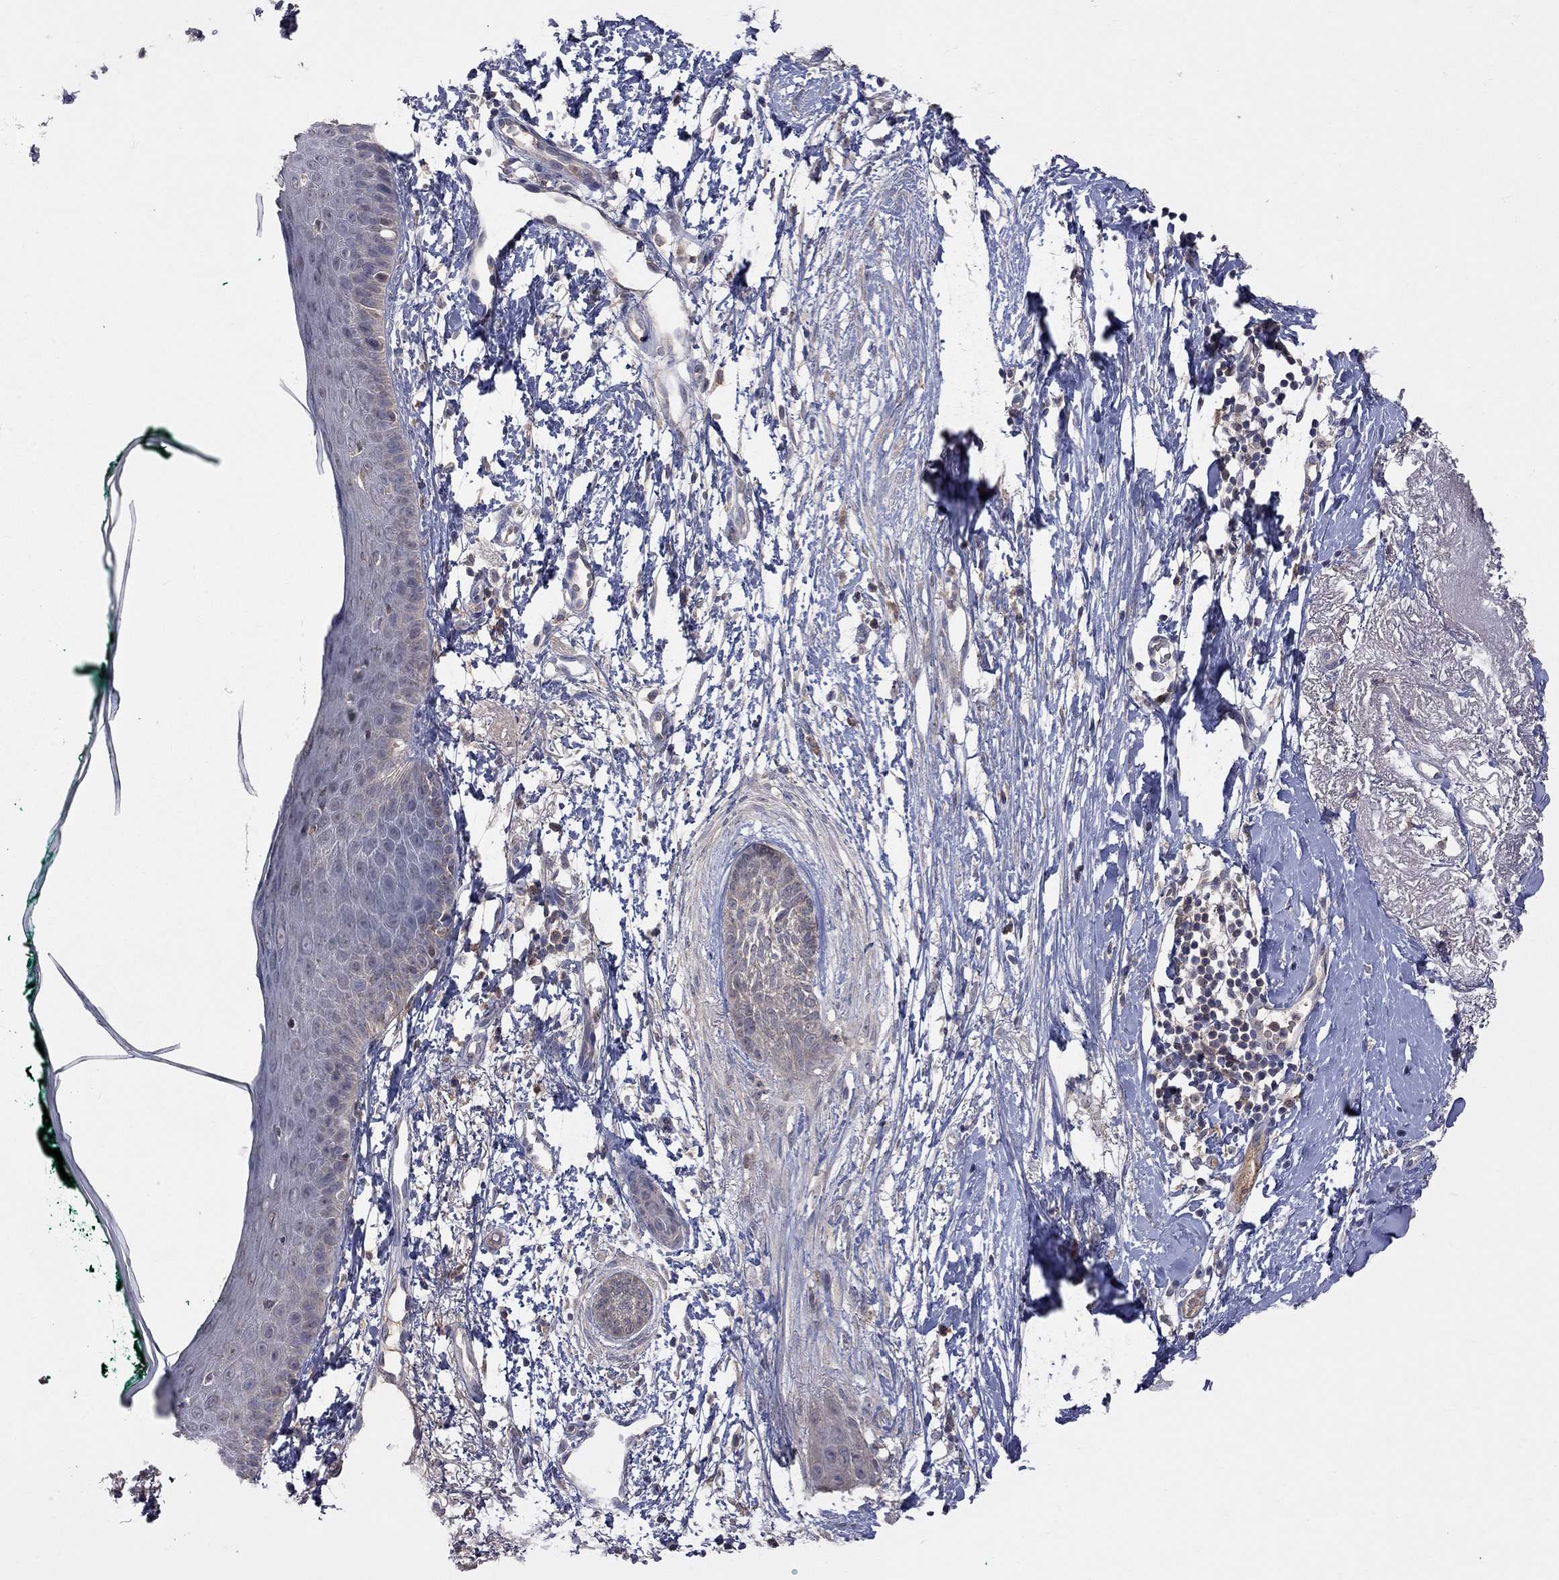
{"staining": {"intensity": "negative", "quantity": "none", "location": "none"}, "tissue": "skin cancer", "cell_type": "Tumor cells", "image_type": "cancer", "snomed": [{"axis": "morphology", "description": "Normal tissue, NOS"}, {"axis": "morphology", "description": "Basal cell carcinoma"}, {"axis": "topography", "description": "Skin"}], "caption": "The immunohistochemistry micrograph has no significant staining in tumor cells of skin cancer tissue.", "gene": "HTR6", "patient": {"sex": "male", "age": 84}}